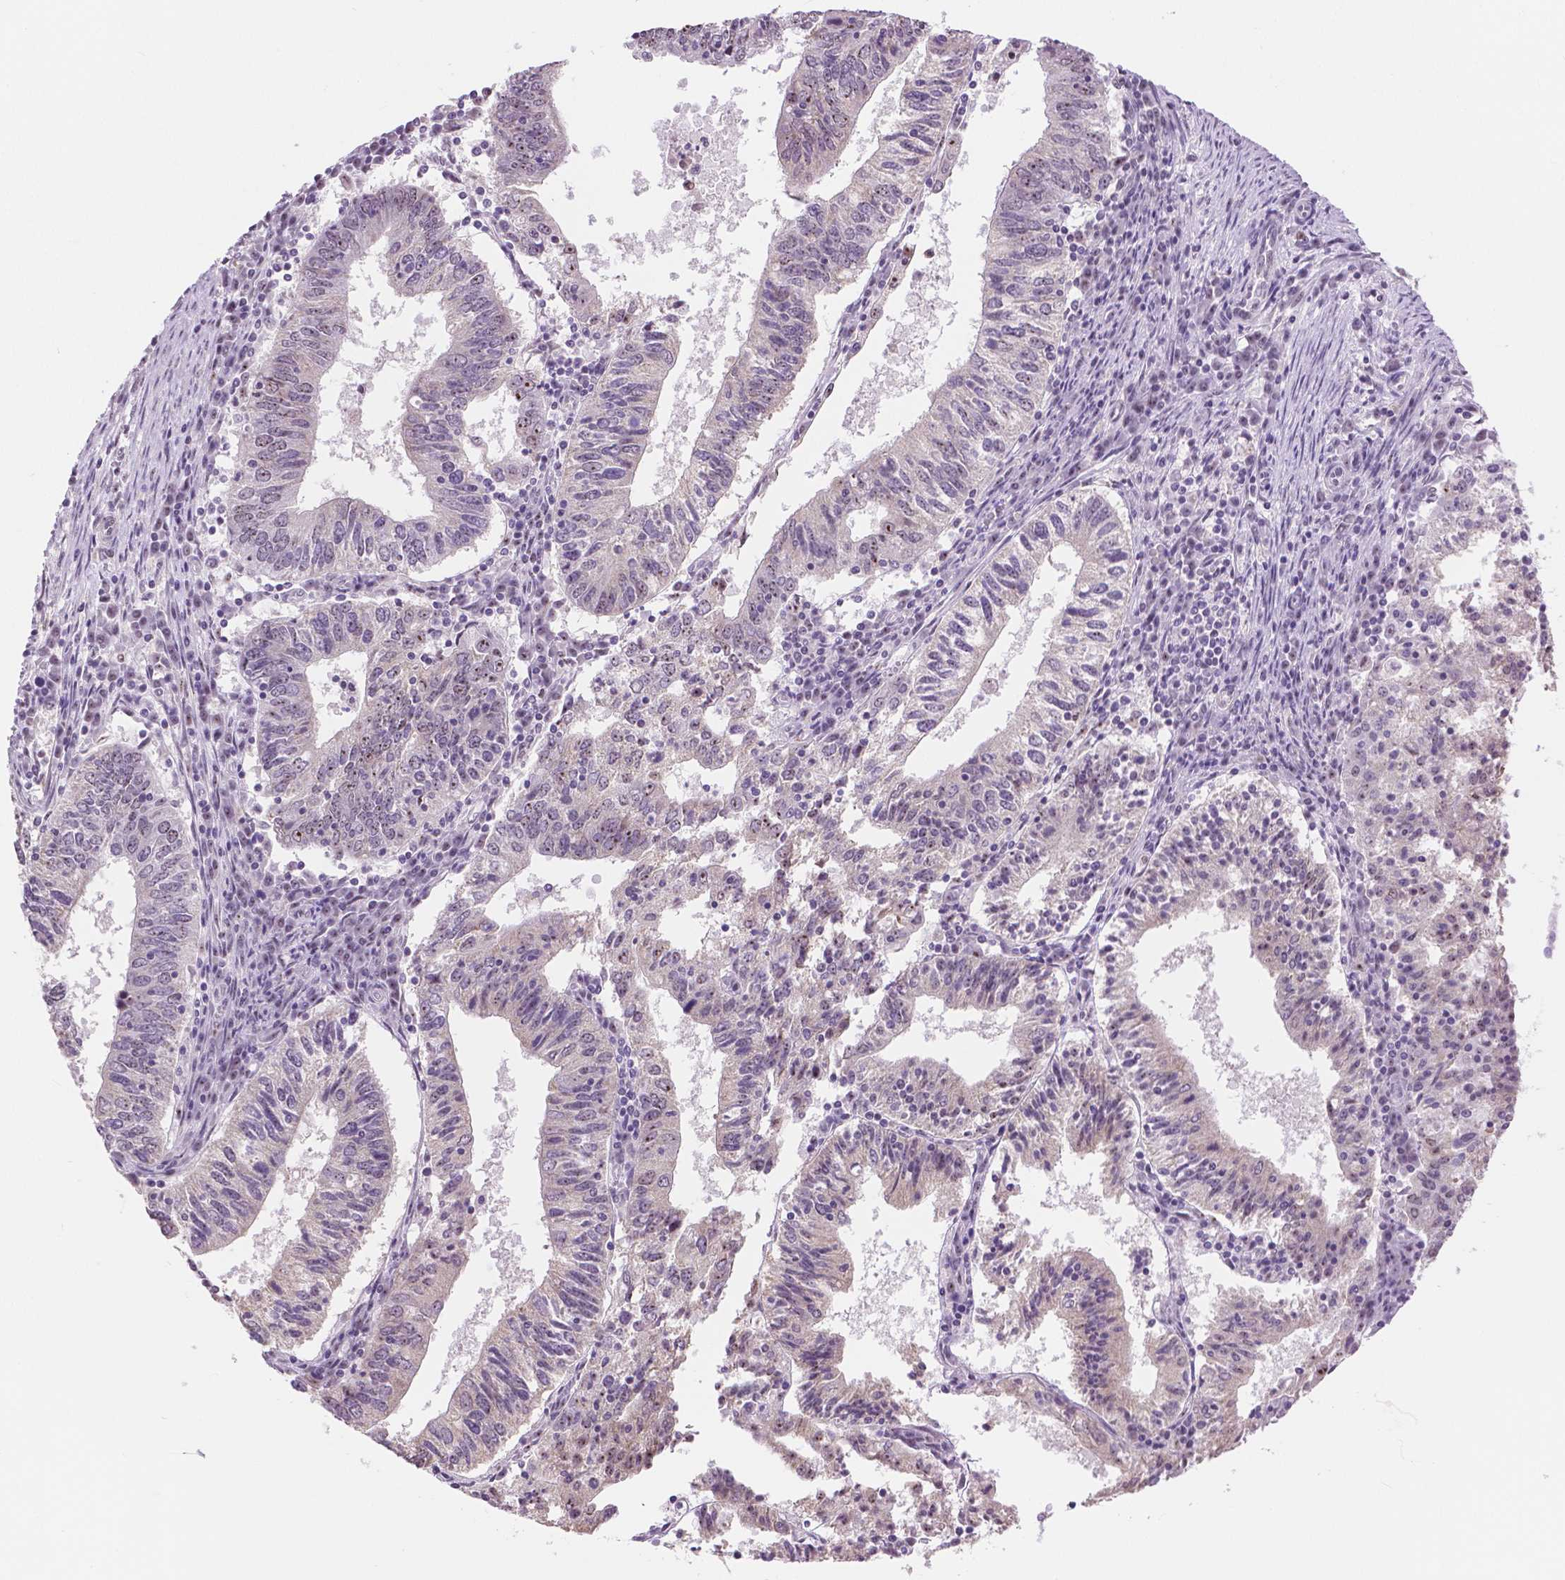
{"staining": {"intensity": "weak", "quantity": "<25%", "location": "nuclear"}, "tissue": "endometrial cancer", "cell_type": "Tumor cells", "image_type": "cancer", "snomed": [{"axis": "morphology", "description": "Adenocarcinoma, NOS"}, {"axis": "topography", "description": "Endometrium"}], "caption": "DAB immunohistochemical staining of human endometrial cancer (adenocarcinoma) exhibits no significant expression in tumor cells.", "gene": "NHP2", "patient": {"sex": "female", "age": 82}}